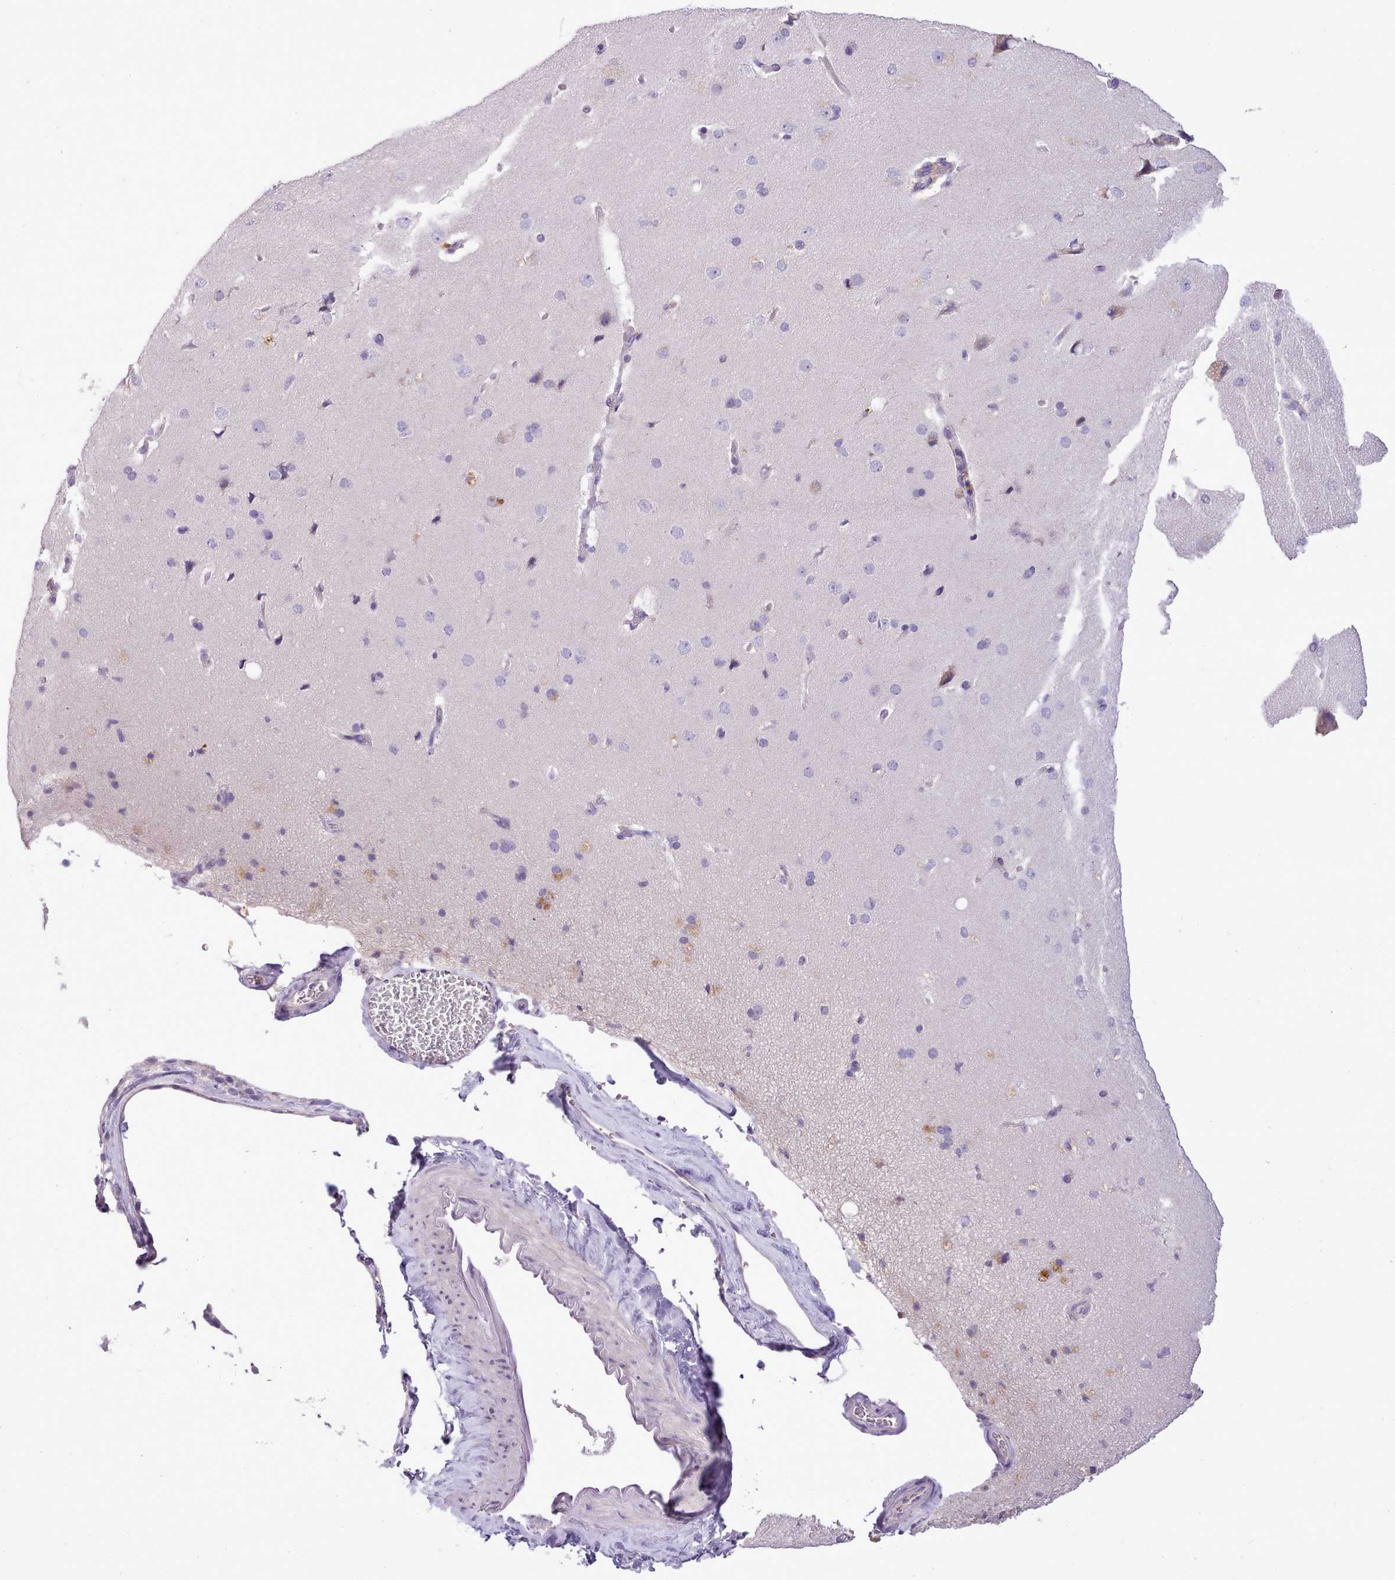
{"staining": {"intensity": "negative", "quantity": "none", "location": "none"}, "tissue": "cerebral cortex", "cell_type": "Endothelial cells", "image_type": "normal", "snomed": [{"axis": "morphology", "description": "Normal tissue, NOS"}, {"axis": "topography", "description": "Cerebral cortex"}], "caption": "This image is of unremarkable cerebral cortex stained with immunohistochemistry (IHC) to label a protein in brown with the nuclei are counter-stained blue. There is no staining in endothelial cells.", "gene": "FAM83E", "patient": {"sex": "male", "age": 62}}